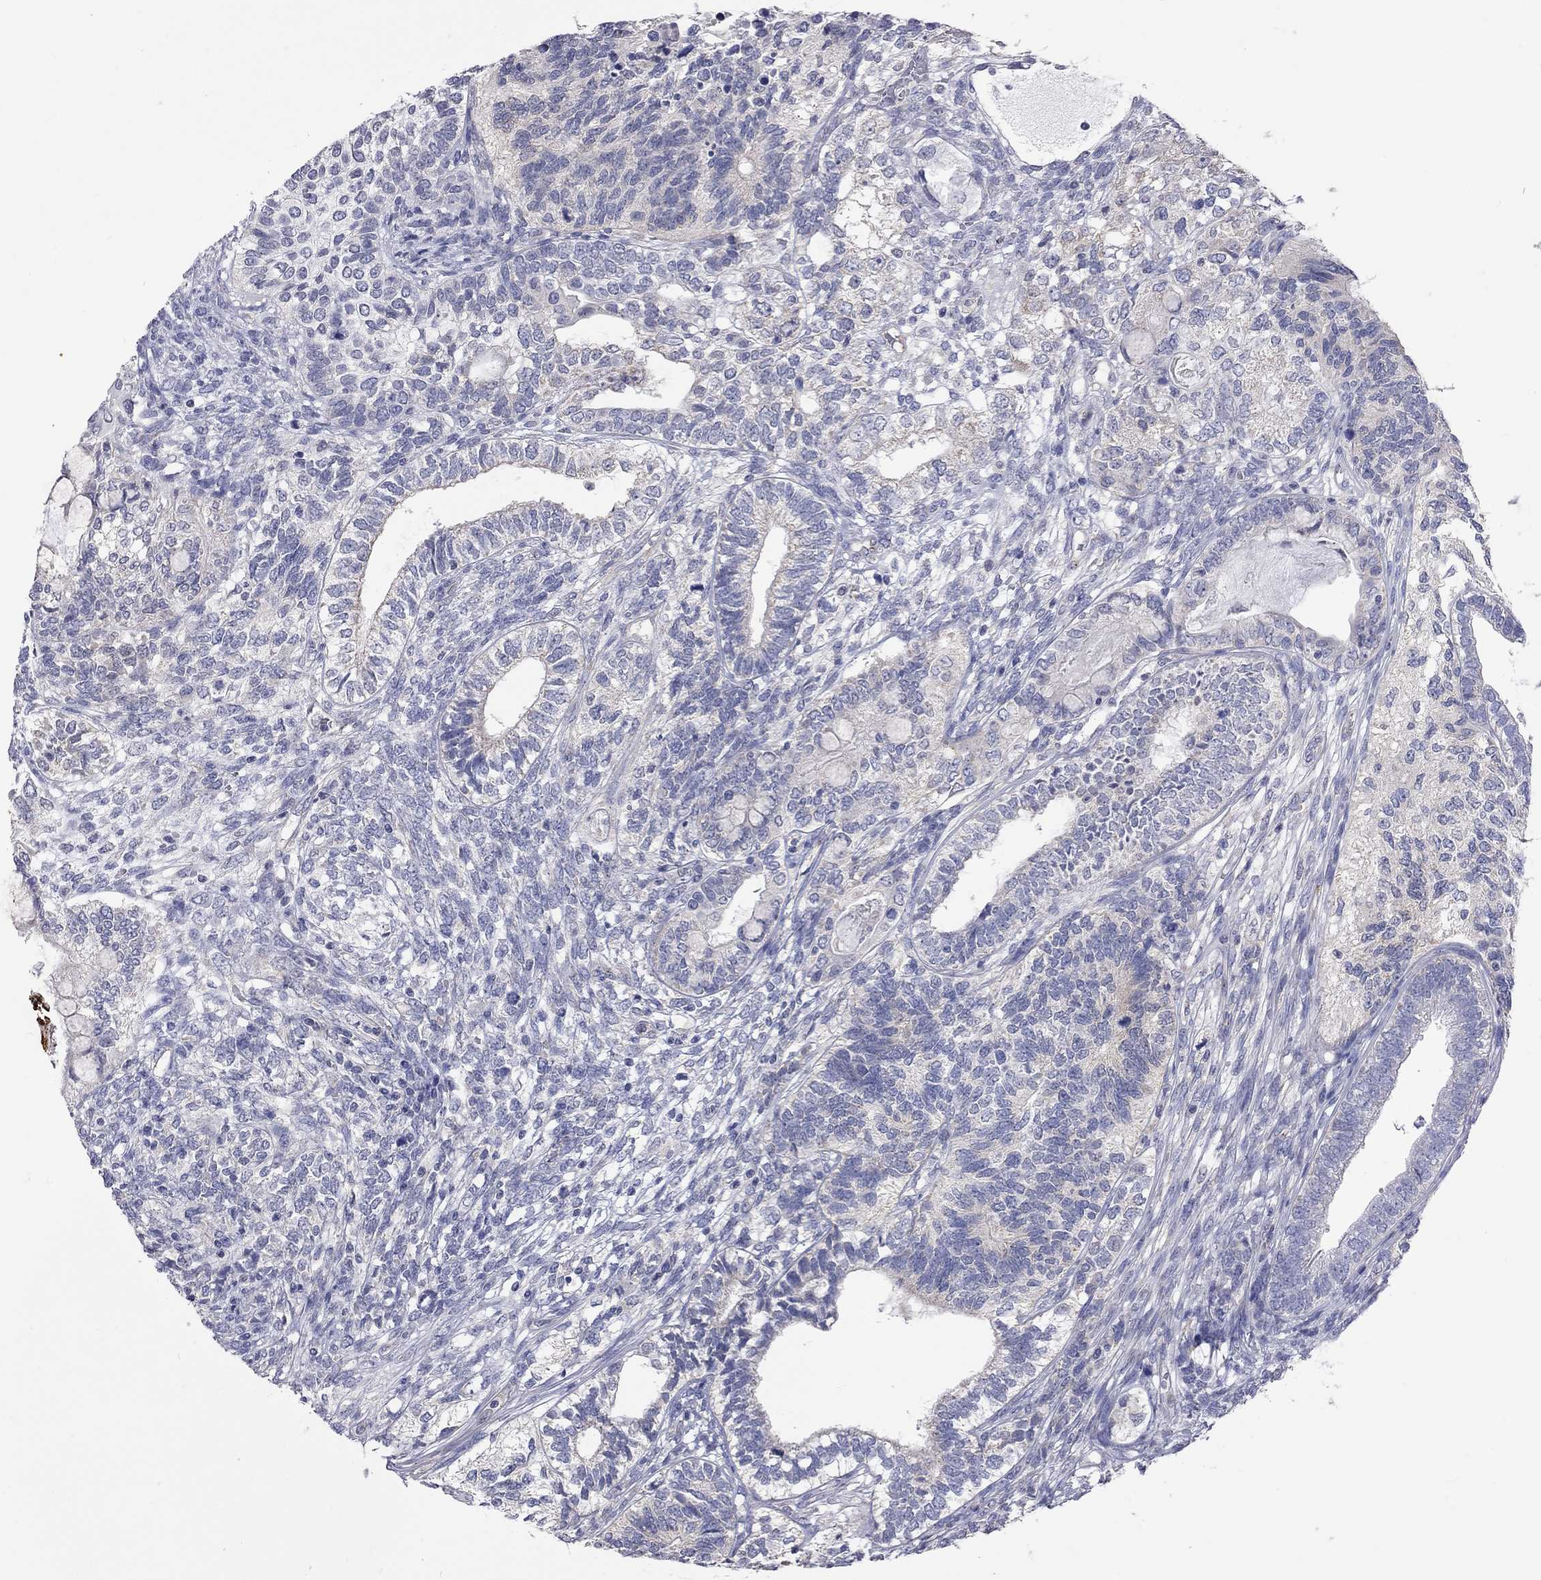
{"staining": {"intensity": "negative", "quantity": "none", "location": "none"}, "tissue": "testis cancer", "cell_type": "Tumor cells", "image_type": "cancer", "snomed": [{"axis": "morphology", "description": "Seminoma, NOS"}, {"axis": "morphology", "description": "Carcinoma, Embryonal, NOS"}, {"axis": "topography", "description": "Testis"}], "caption": "There is no significant expression in tumor cells of seminoma (testis).", "gene": "OPRK1", "patient": {"sex": "male", "age": 41}}